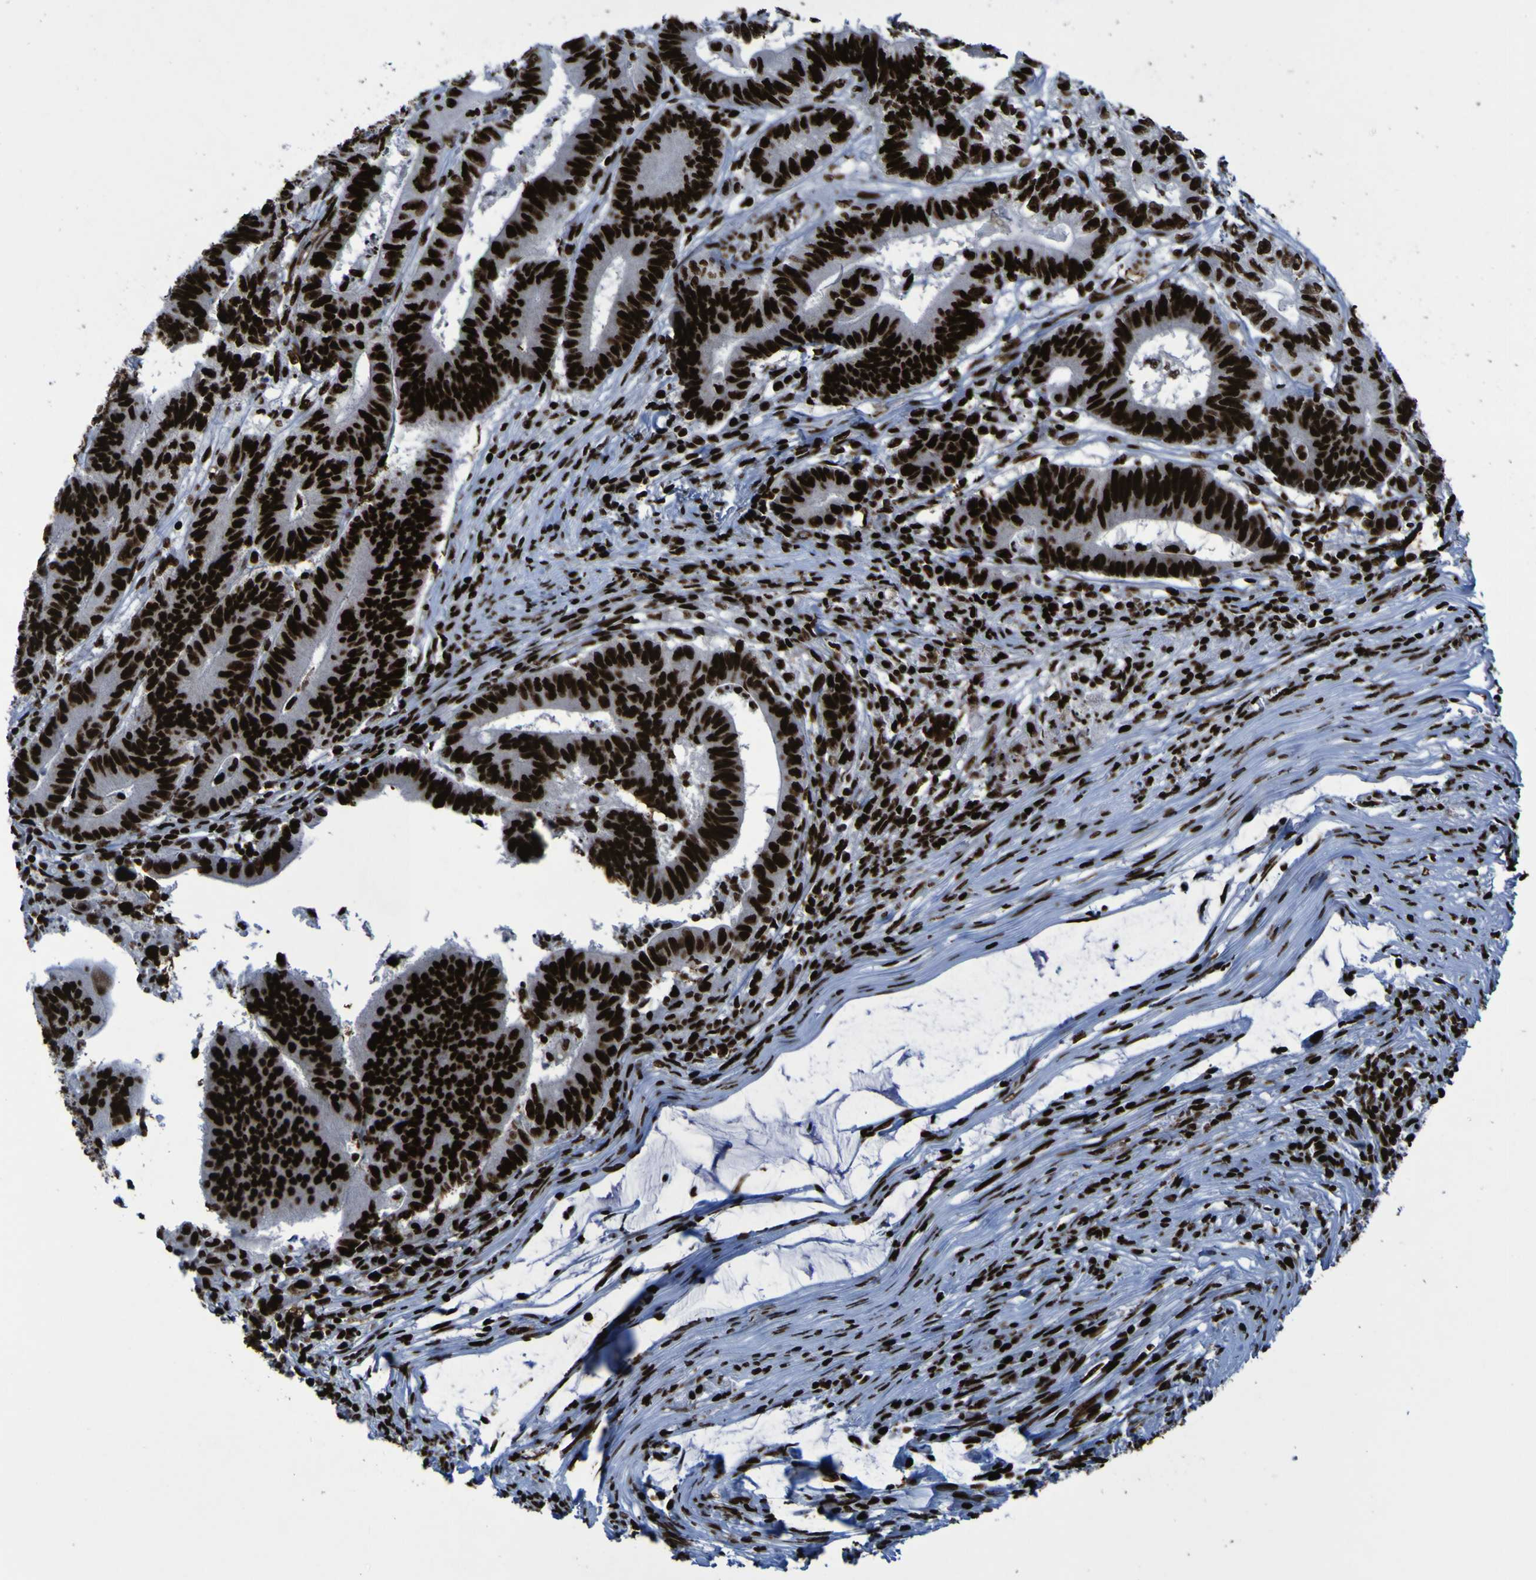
{"staining": {"intensity": "strong", "quantity": ">75%", "location": "nuclear"}, "tissue": "colorectal cancer", "cell_type": "Tumor cells", "image_type": "cancer", "snomed": [{"axis": "morphology", "description": "Adenocarcinoma, NOS"}, {"axis": "topography", "description": "Colon"}], "caption": "There is high levels of strong nuclear staining in tumor cells of colorectal cancer, as demonstrated by immunohistochemical staining (brown color).", "gene": "NPM1", "patient": {"sex": "male", "age": 45}}